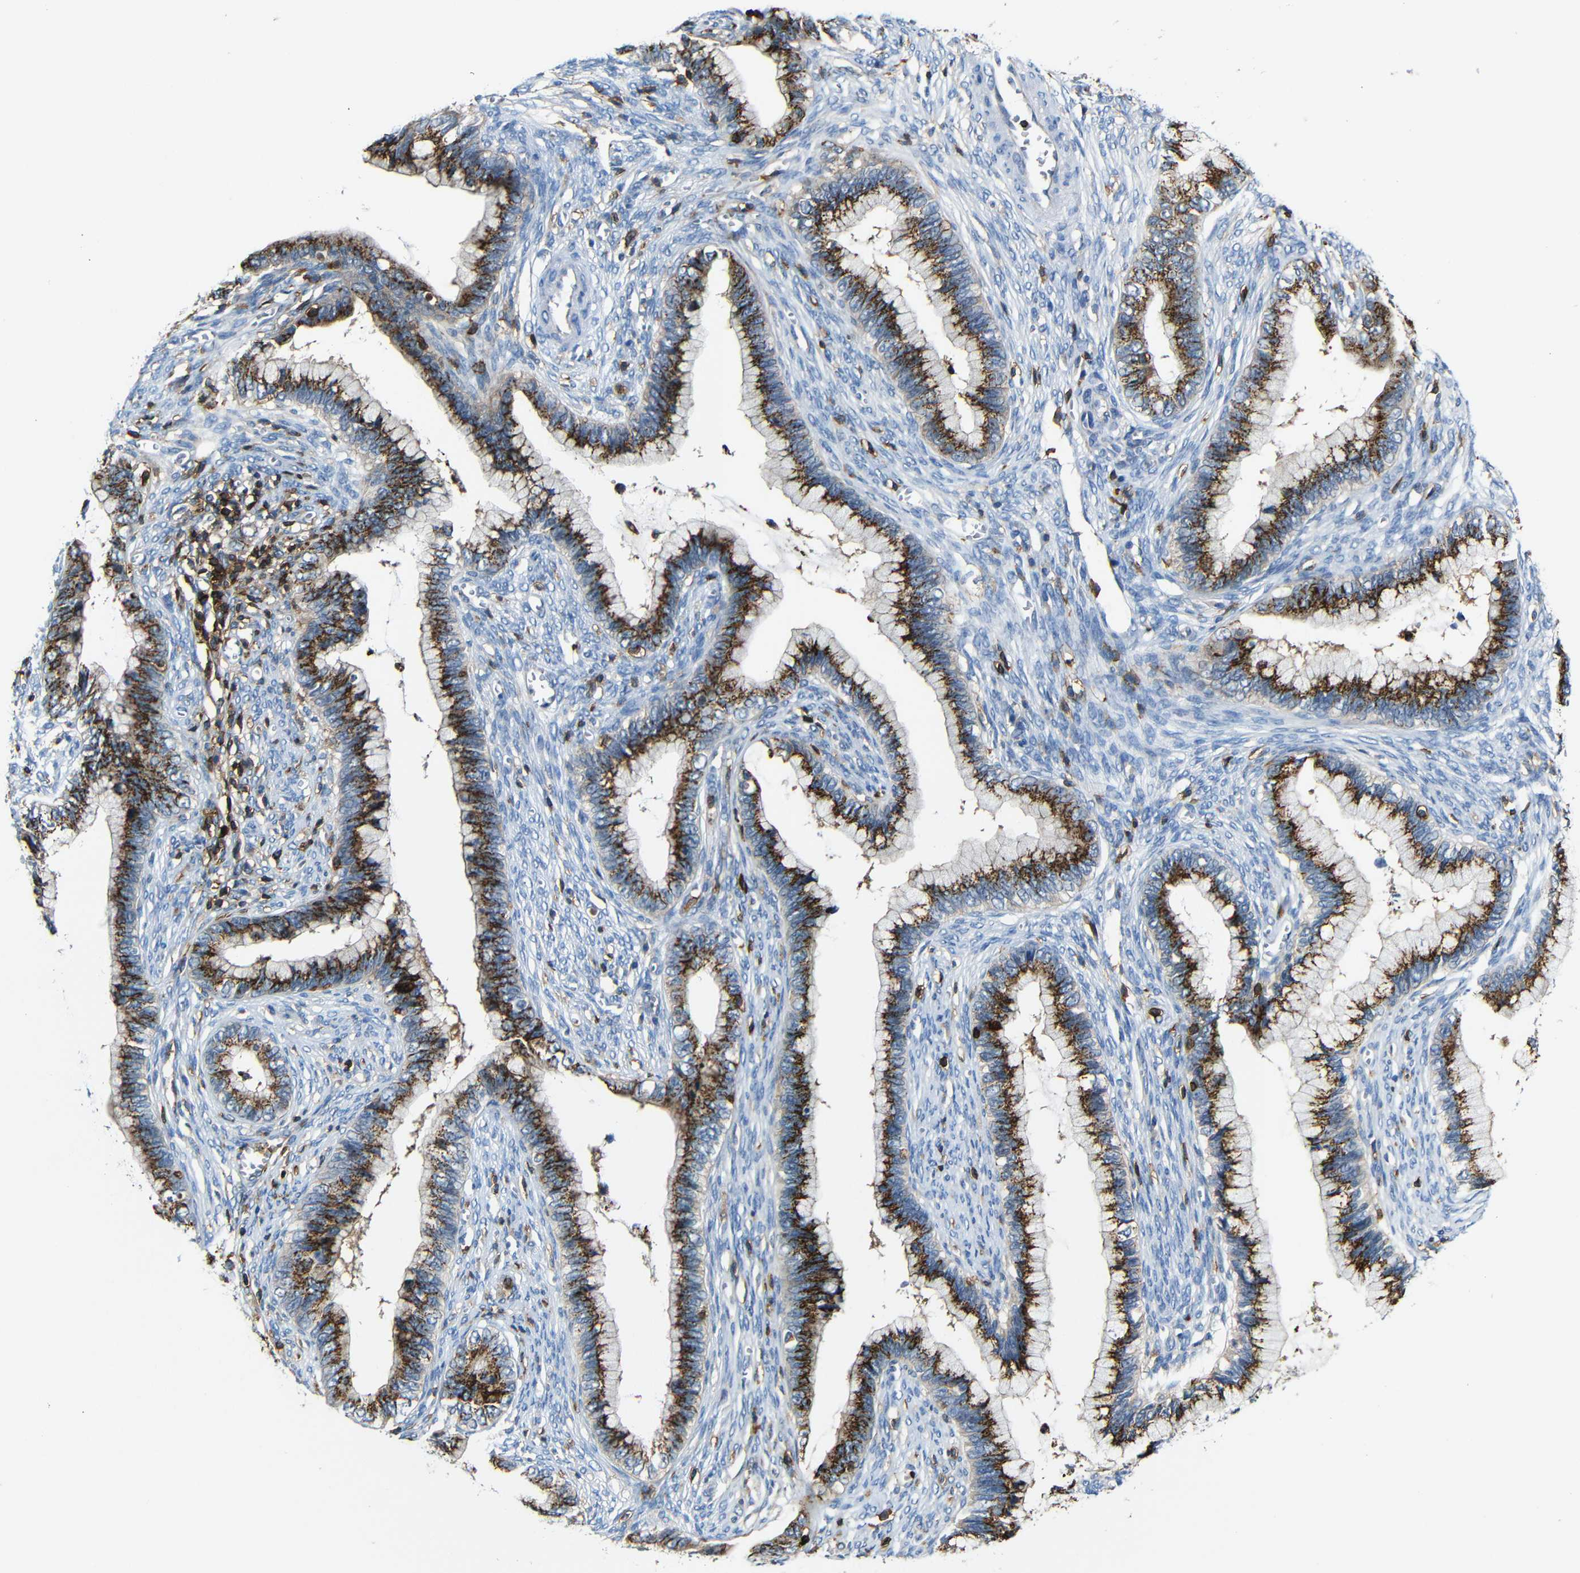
{"staining": {"intensity": "strong", "quantity": ">75%", "location": "cytoplasmic/membranous"}, "tissue": "cervical cancer", "cell_type": "Tumor cells", "image_type": "cancer", "snomed": [{"axis": "morphology", "description": "Adenocarcinoma, NOS"}, {"axis": "topography", "description": "Cervix"}], "caption": "Tumor cells exhibit high levels of strong cytoplasmic/membranous staining in about >75% of cells in cervical cancer.", "gene": "P2RY12", "patient": {"sex": "female", "age": 44}}